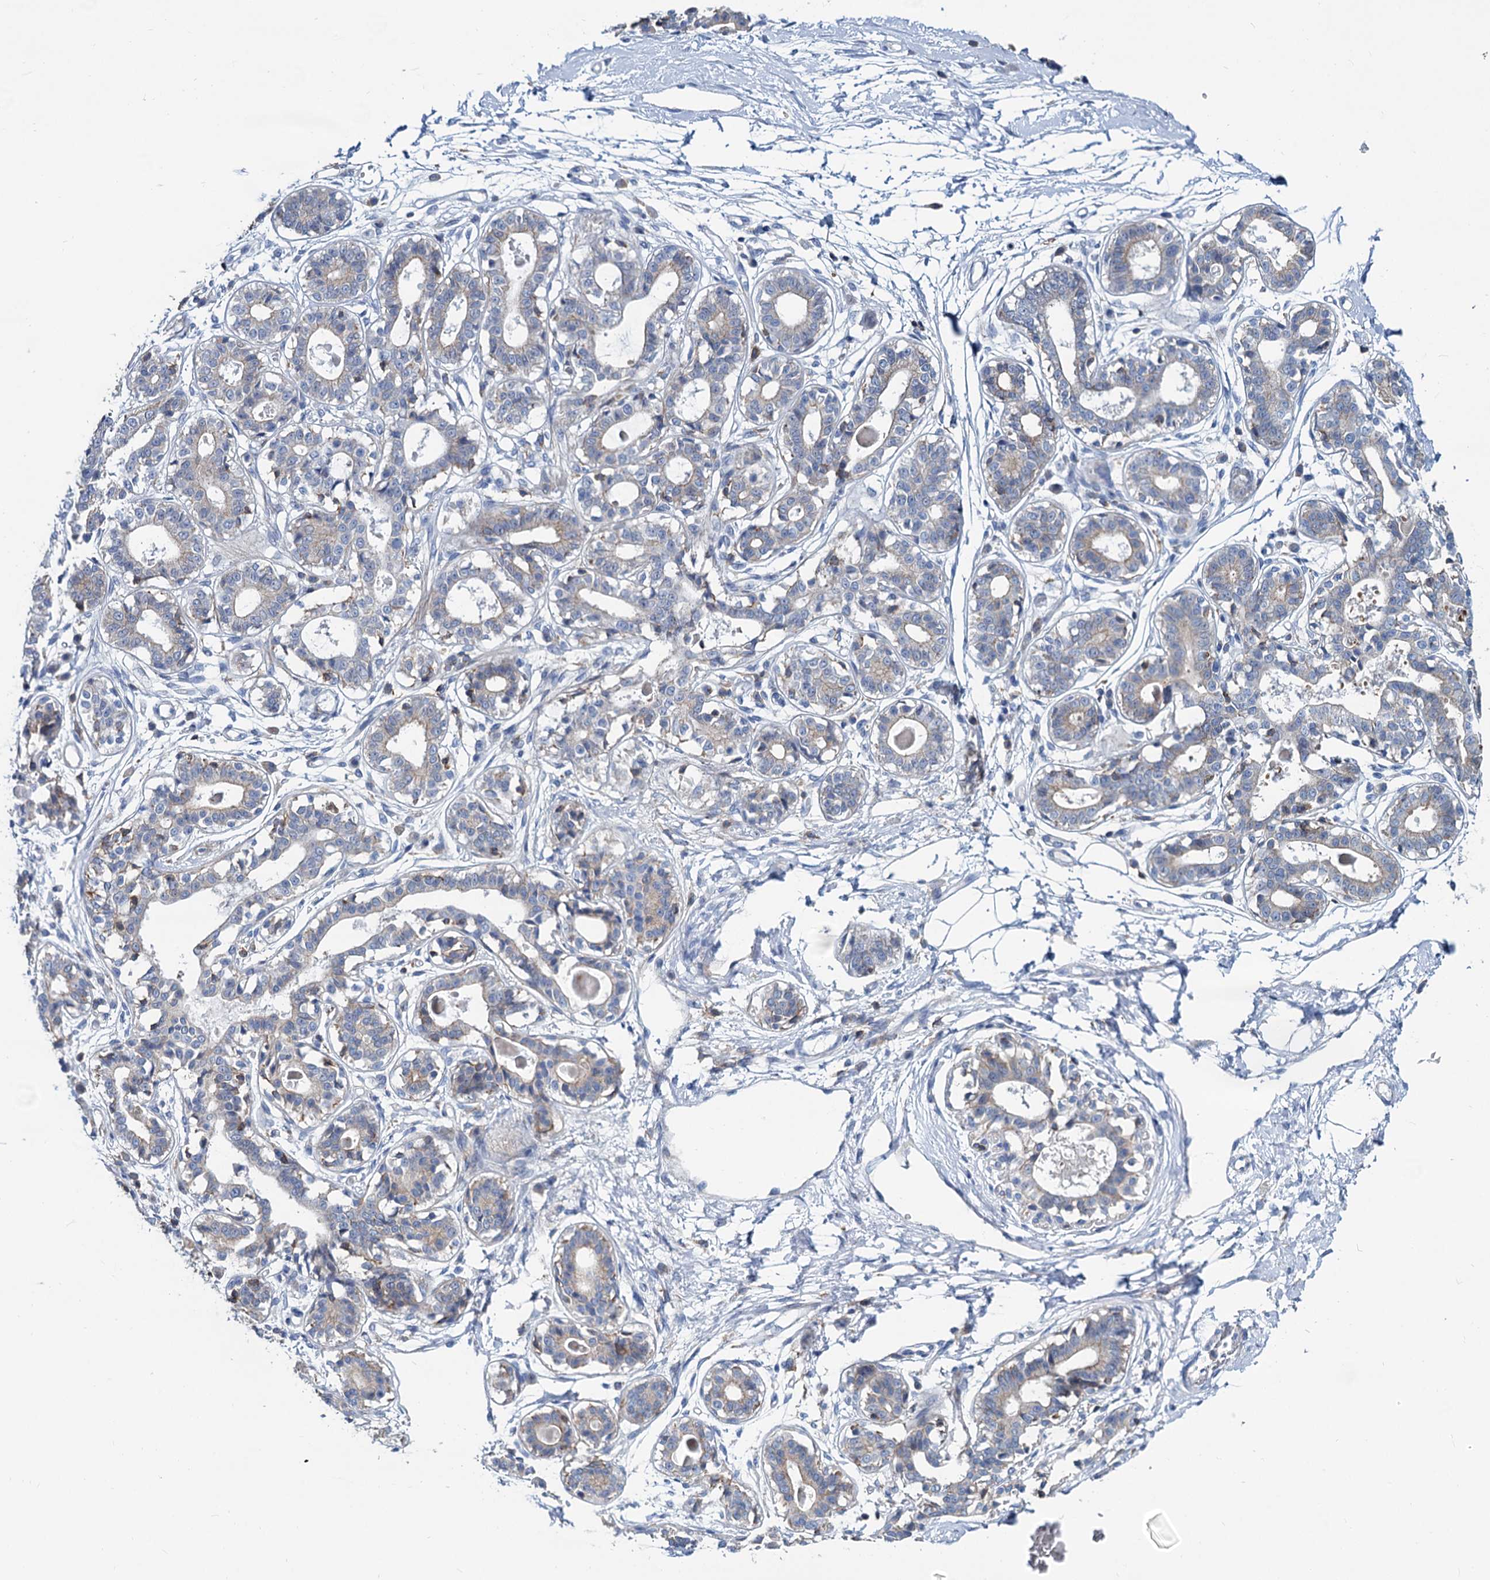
{"staining": {"intensity": "negative", "quantity": "none", "location": "none"}, "tissue": "breast", "cell_type": "Adipocytes", "image_type": "normal", "snomed": [{"axis": "morphology", "description": "Normal tissue, NOS"}, {"axis": "topography", "description": "Breast"}], "caption": "Immunohistochemistry image of unremarkable breast stained for a protein (brown), which reveals no staining in adipocytes. (Immunohistochemistry (ihc), brightfield microscopy, high magnification).", "gene": "LRCH4", "patient": {"sex": "female", "age": 45}}